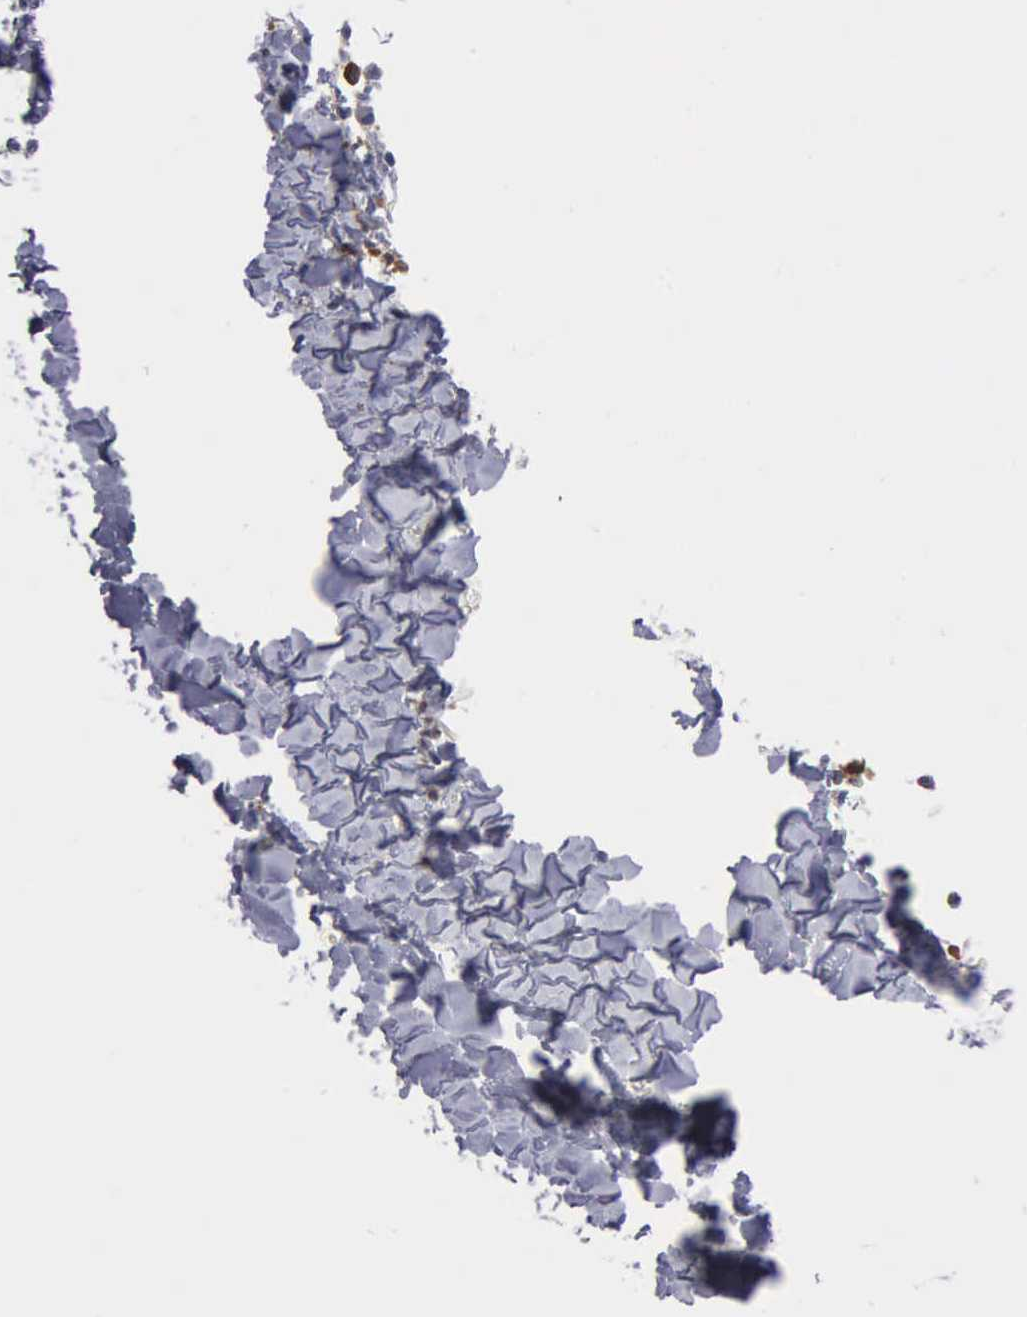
{"staining": {"intensity": "negative", "quantity": "none", "location": "none"}, "tissue": "melanoma", "cell_type": "Tumor cells", "image_type": "cancer", "snomed": [{"axis": "morphology", "description": "Malignant melanoma, NOS"}, {"axis": "topography", "description": "Skin"}], "caption": "This micrograph is of malignant melanoma stained with IHC to label a protein in brown with the nuclei are counter-stained blue. There is no positivity in tumor cells.", "gene": "PTGS2", "patient": {"sex": "female", "age": 52}}